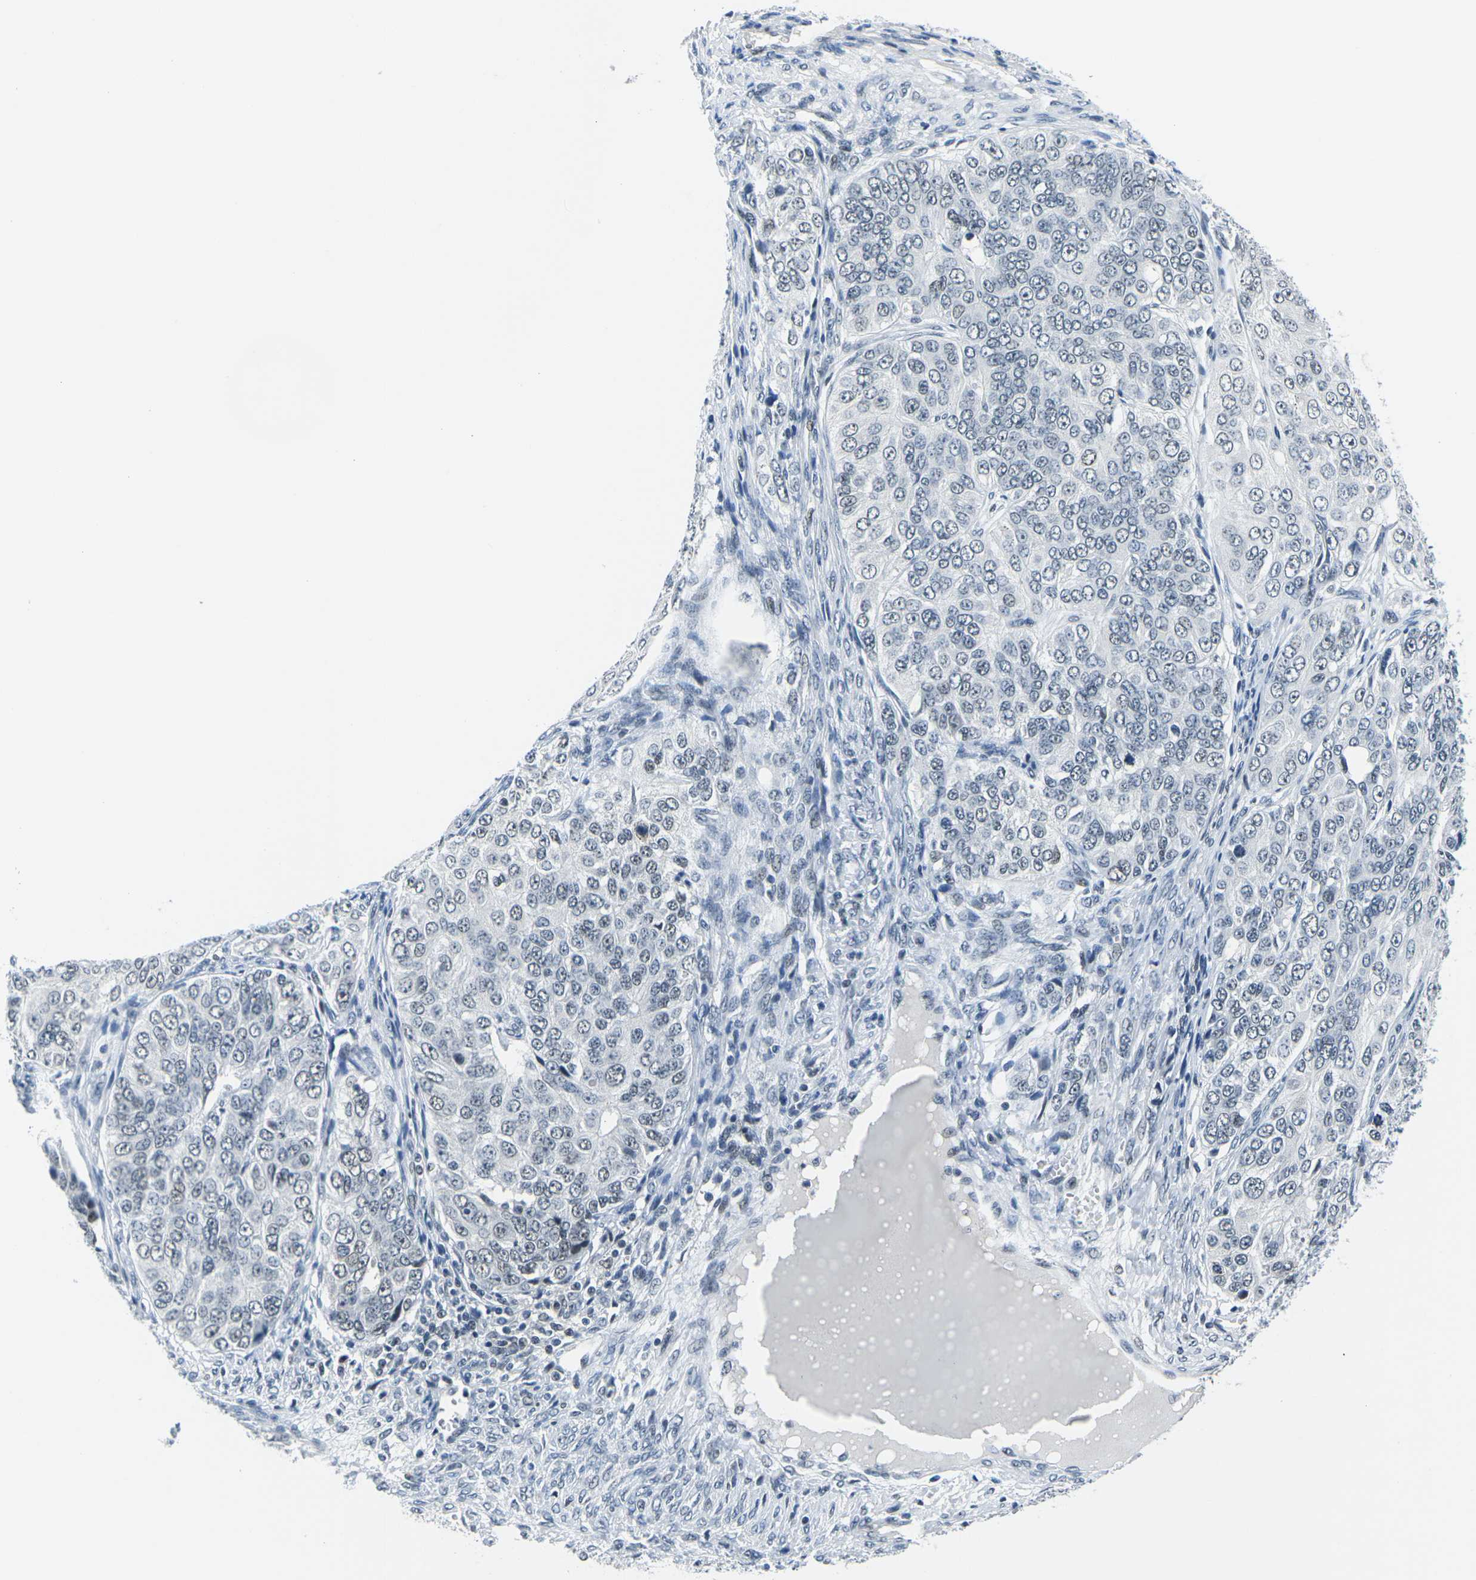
{"staining": {"intensity": "negative", "quantity": "none", "location": "none"}, "tissue": "ovarian cancer", "cell_type": "Tumor cells", "image_type": "cancer", "snomed": [{"axis": "morphology", "description": "Carcinoma, endometroid"}, {"axis": "topography", "description": "Ovary"}], "caption": "Immunohistochemistry micrograph of endometroid carcinoma (ovarian) stained for a protein (brown), which reveals no positivity in tumor cells.", "gene": "PRPF8", "patient": {"sex": "female", "age": 51}}